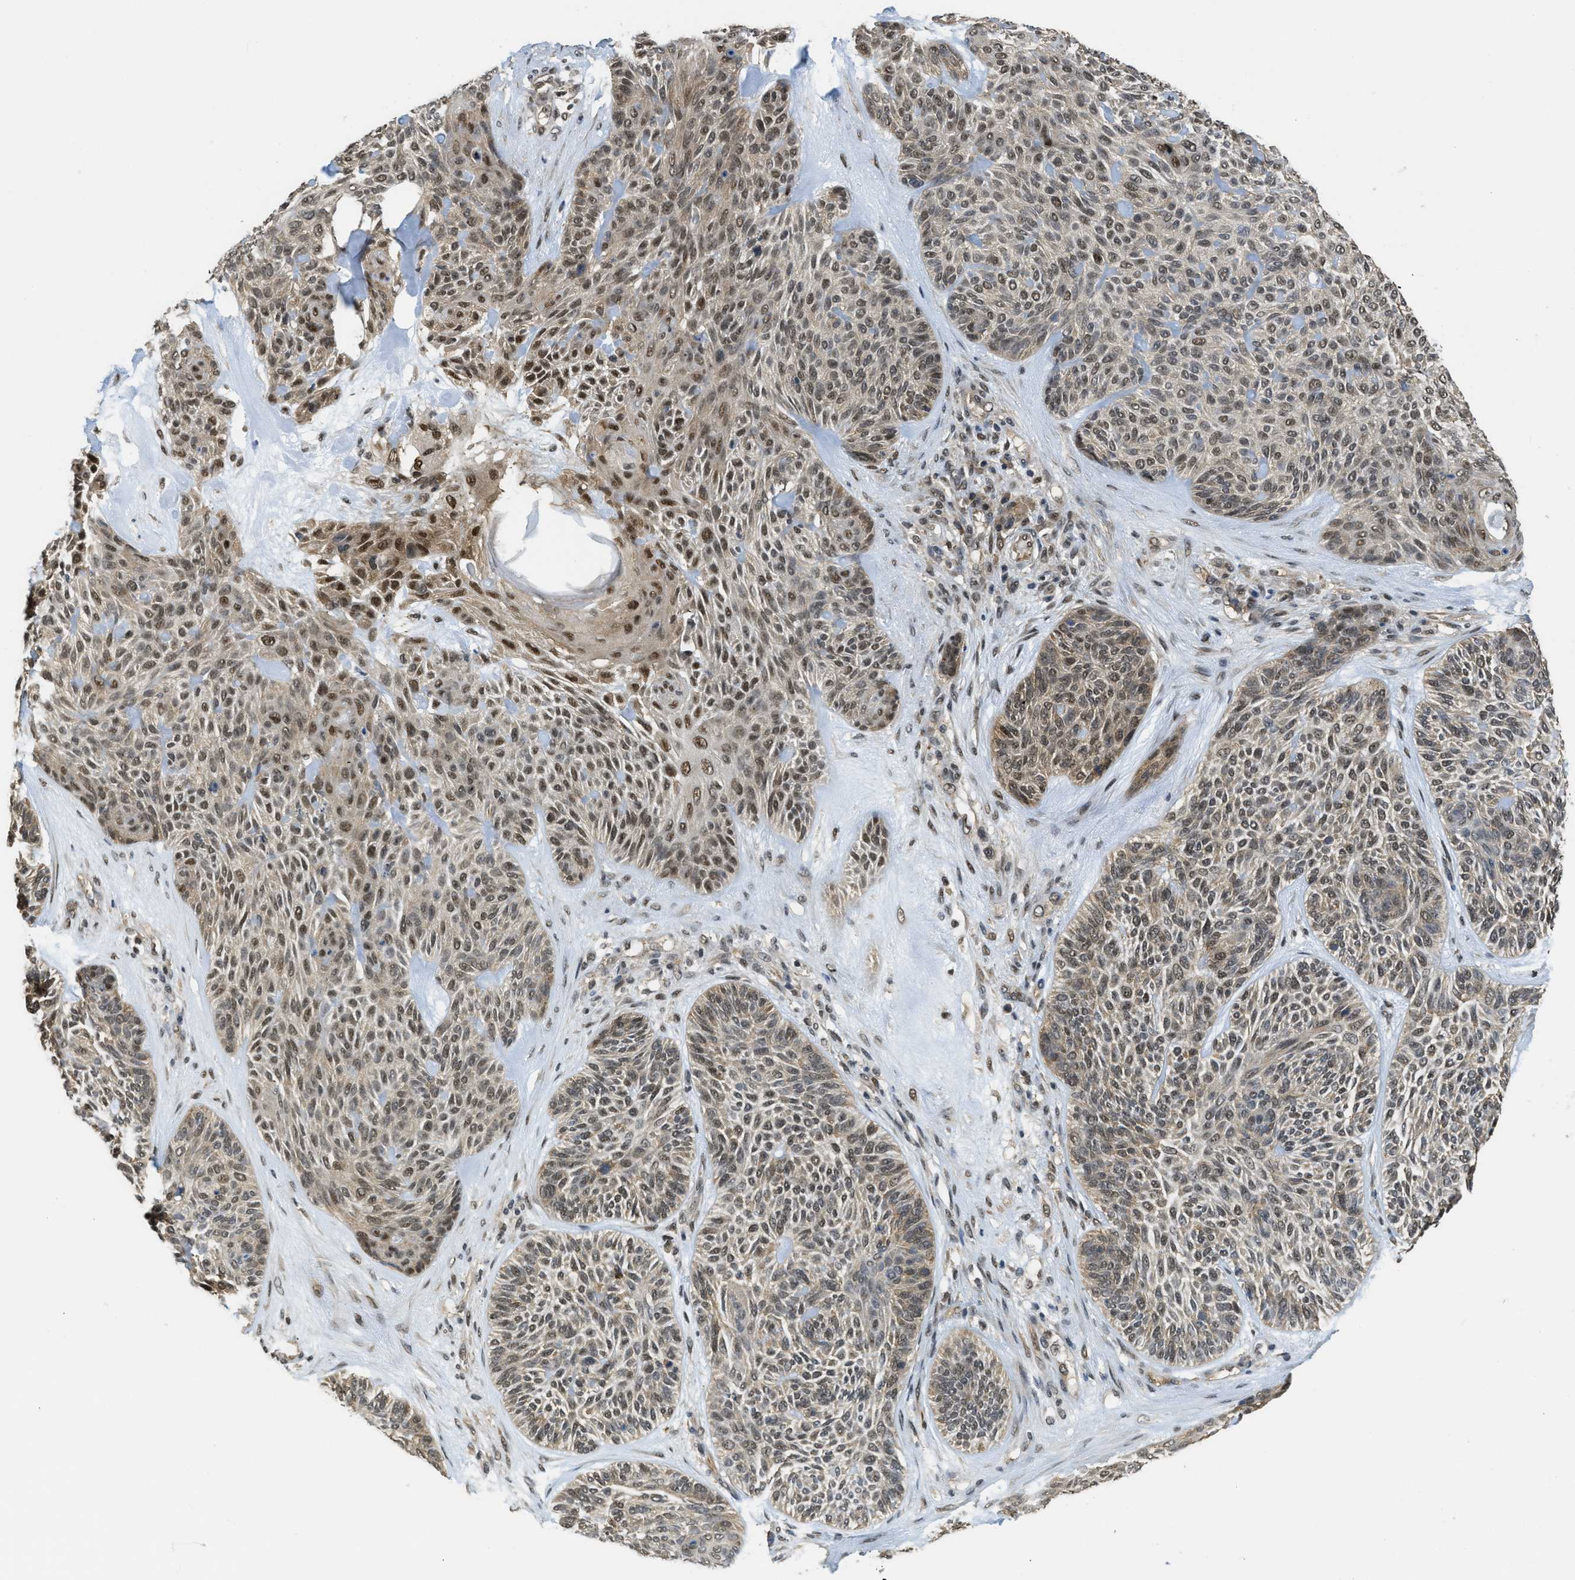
{"staining": {"intensity": "moderate", "quantity": ">75%", "location": "nuclear"}, "tissue": "skin cancer", "cell_type": "Tumor cells", "image_type": "cancer", "snomed": [{"axis": "morphology", "description": "Basal cell carcinoma"}, {"axis": "topography", "description": "Skin"}], "caption": "Skin basal cell carcinoma stained for a protein (brown) displays moderate nuclear positive positivity in about >75% of tumor cells.", "gene": "PSMC5", "patient": {"sex": "male", "age": 55}}